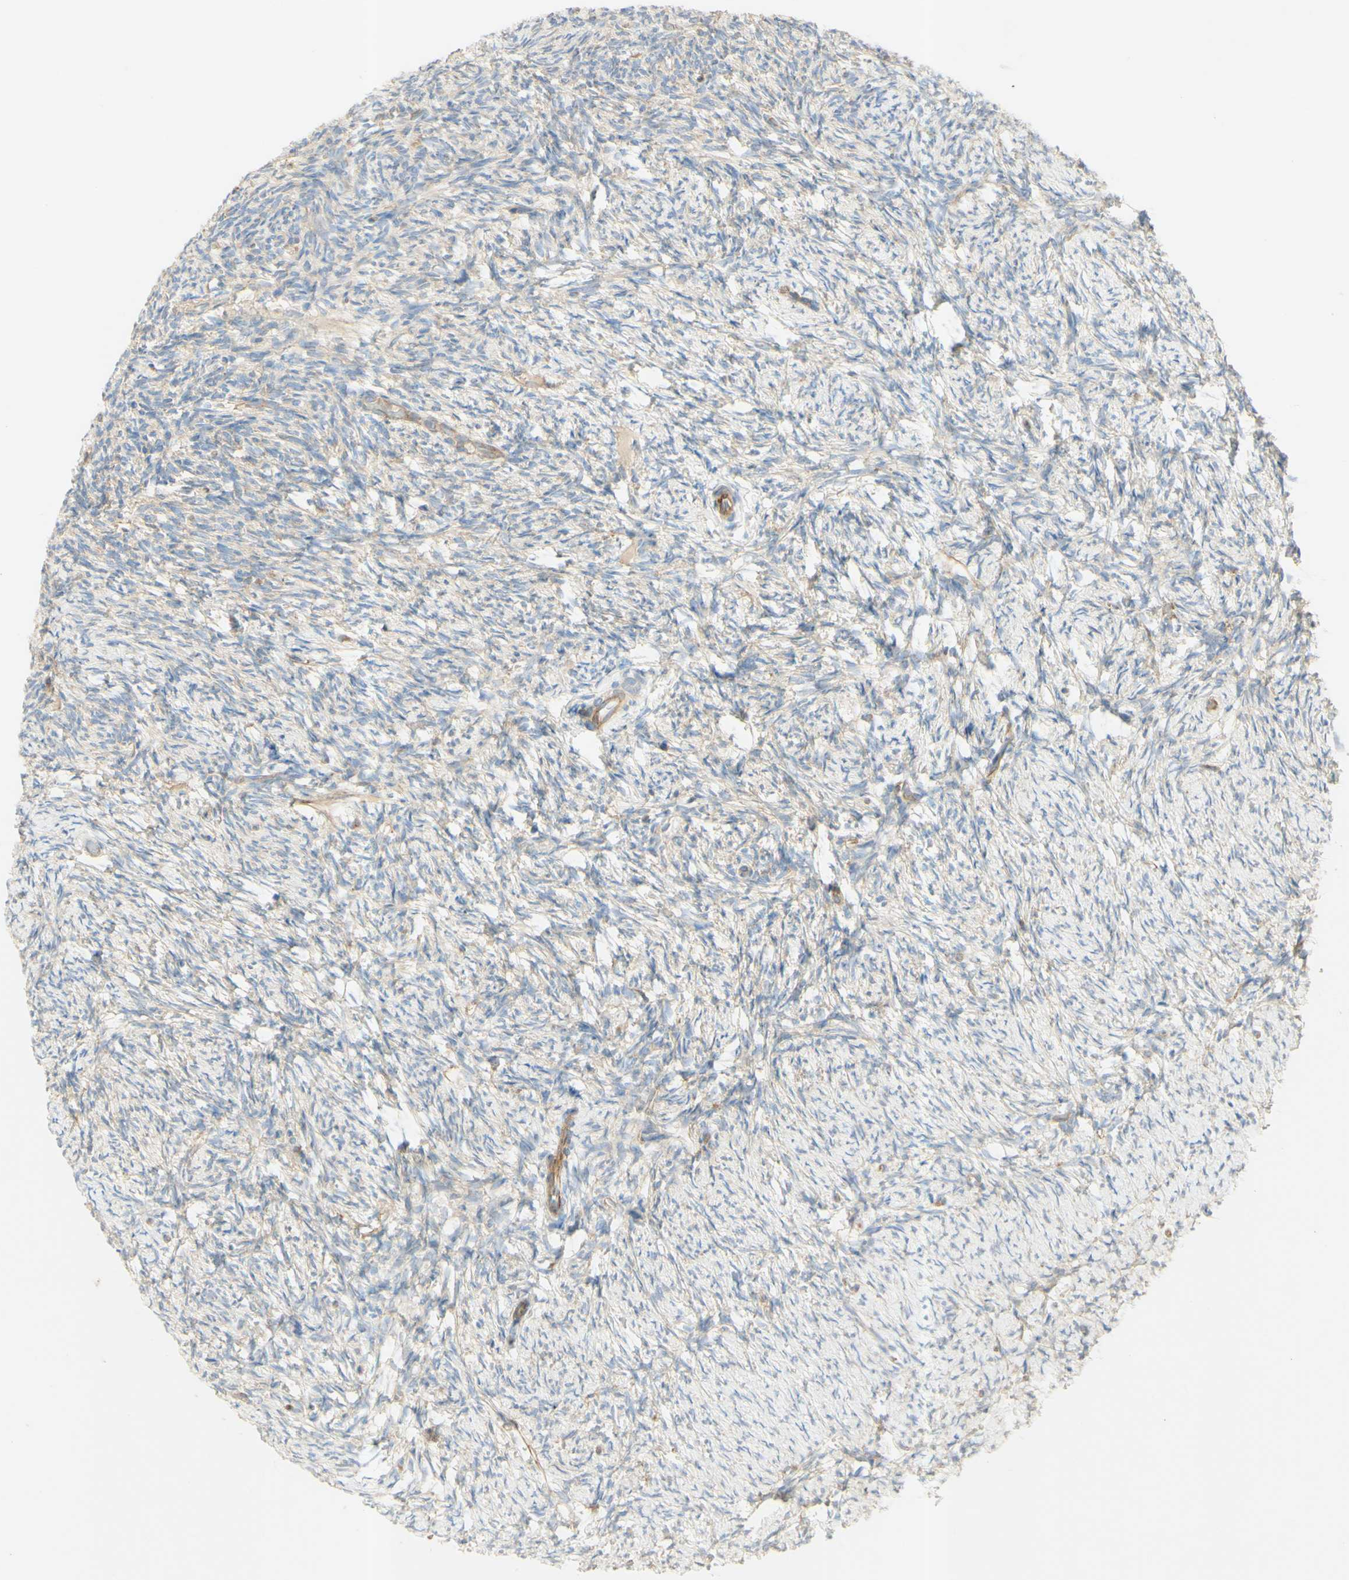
{"staining": {"intensity": "weak", "quantity": "25%-75%", "location": "cytoplasmic/membranous"}, "tissue": "ovary", "cell_type": "Ovarian stroma cells", "image_type": "normal", "snomed": [{"axis": "morphology", "description": "Normal tissue, NOS"}, {"axis": "topography", "description": "Ovary"}], "caption": "A micrograph of ovary stained for a protein reveals weak cytoplasmic/membranous brown staining in ovarian stroma cells.", "gene": "IKBKG", "patient": {"sex": "female", "age": 60}}